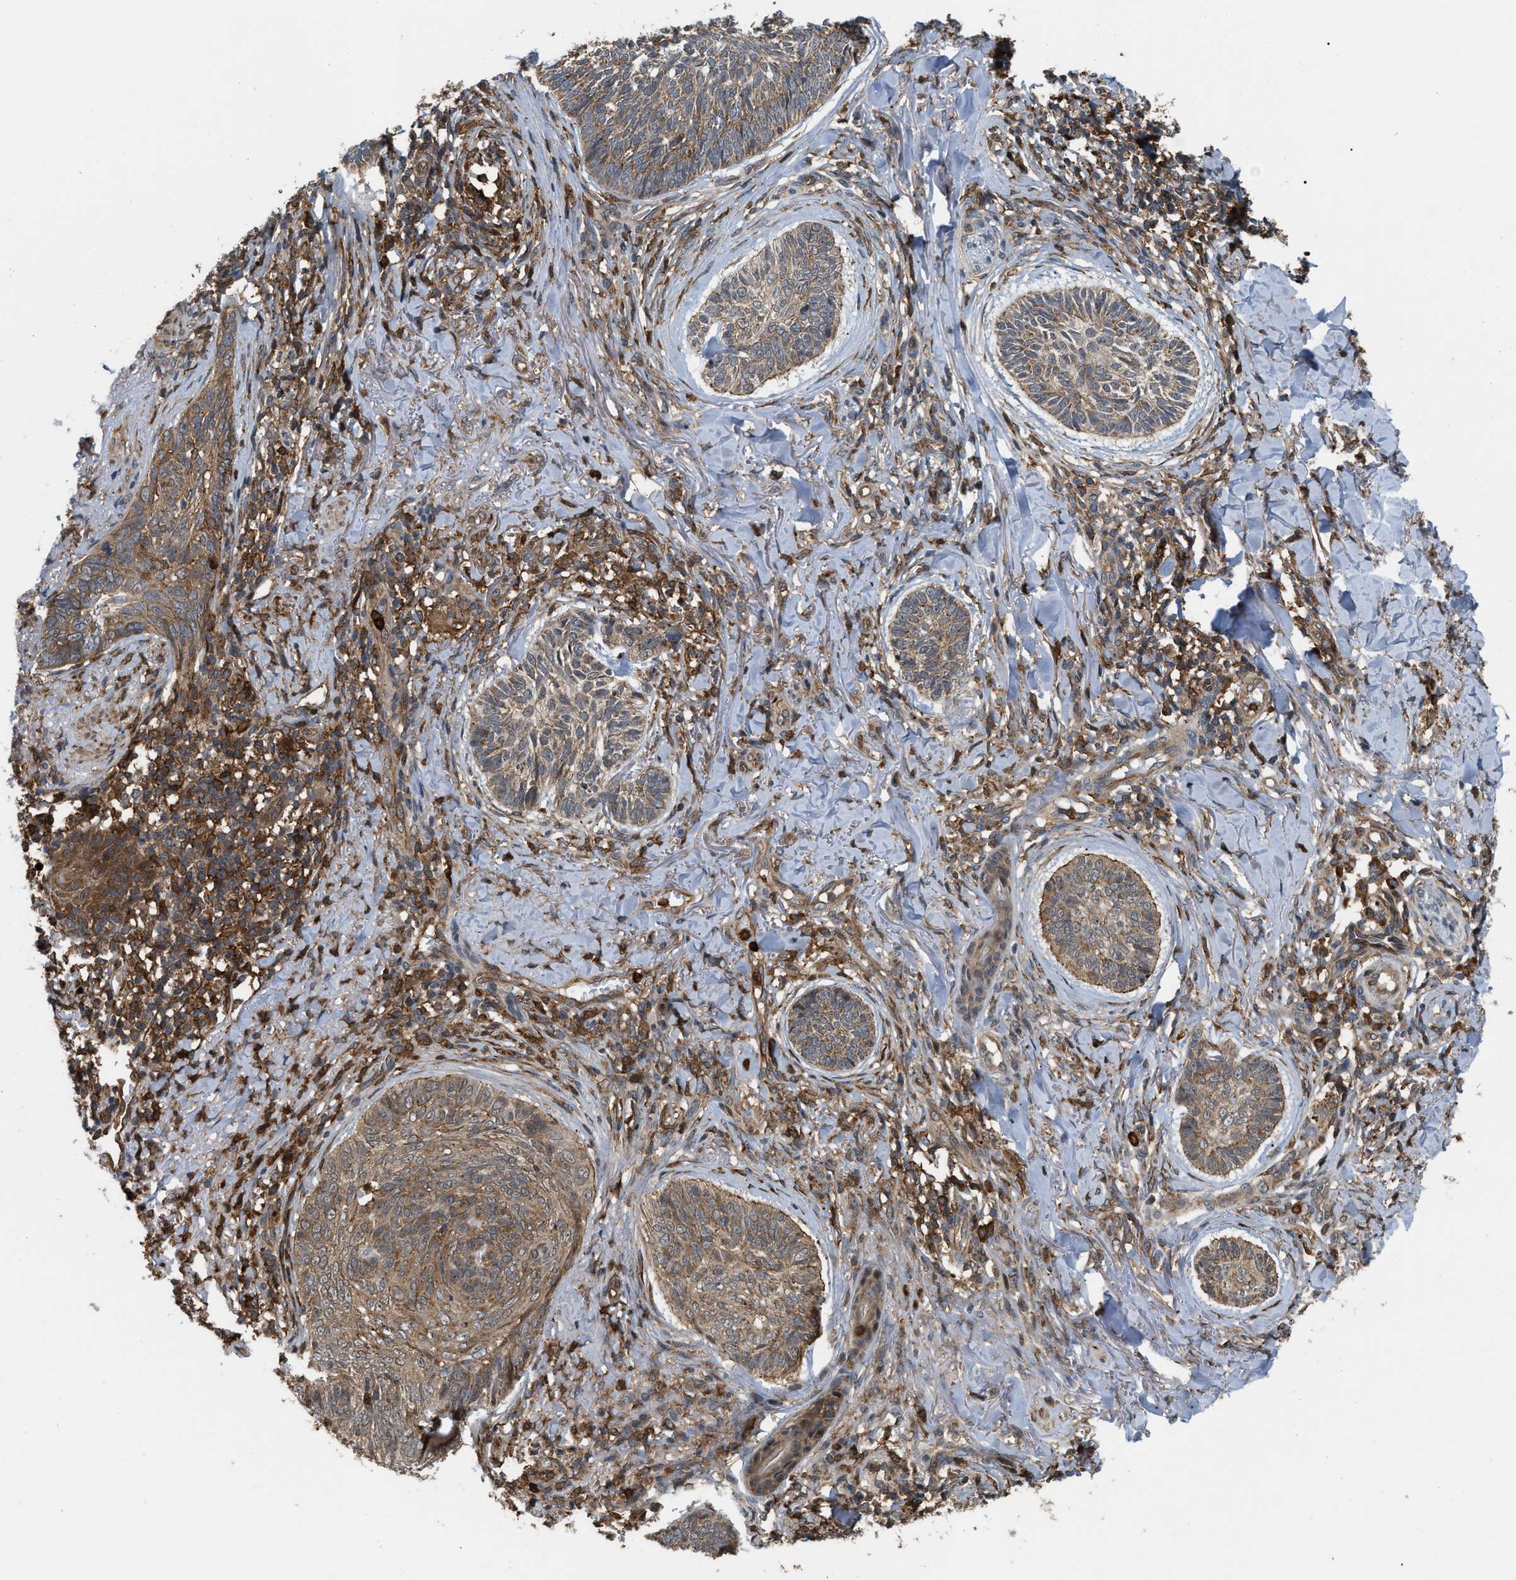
{"staining": {"intensity": "moderate", "quantity": ">75%", "location": "cytoplasmic/membranous"}, "tissue": "skin cancer", "cell_type": "Tumor cells", "image_type": "cancer", "snomed": [{"axis": "morphology", "description": "Basal cell carcinoma"}, {"axis": "topography", "description": "Skin"}], "caption": "Immunohistochemistry of human skin cancer exhibits medium levels of moderate cytoplasmic/membranous expression in approximately >75% of tumor cells.", "gene": "IQCE", "patient": {"sex": "male", "age": 43}}